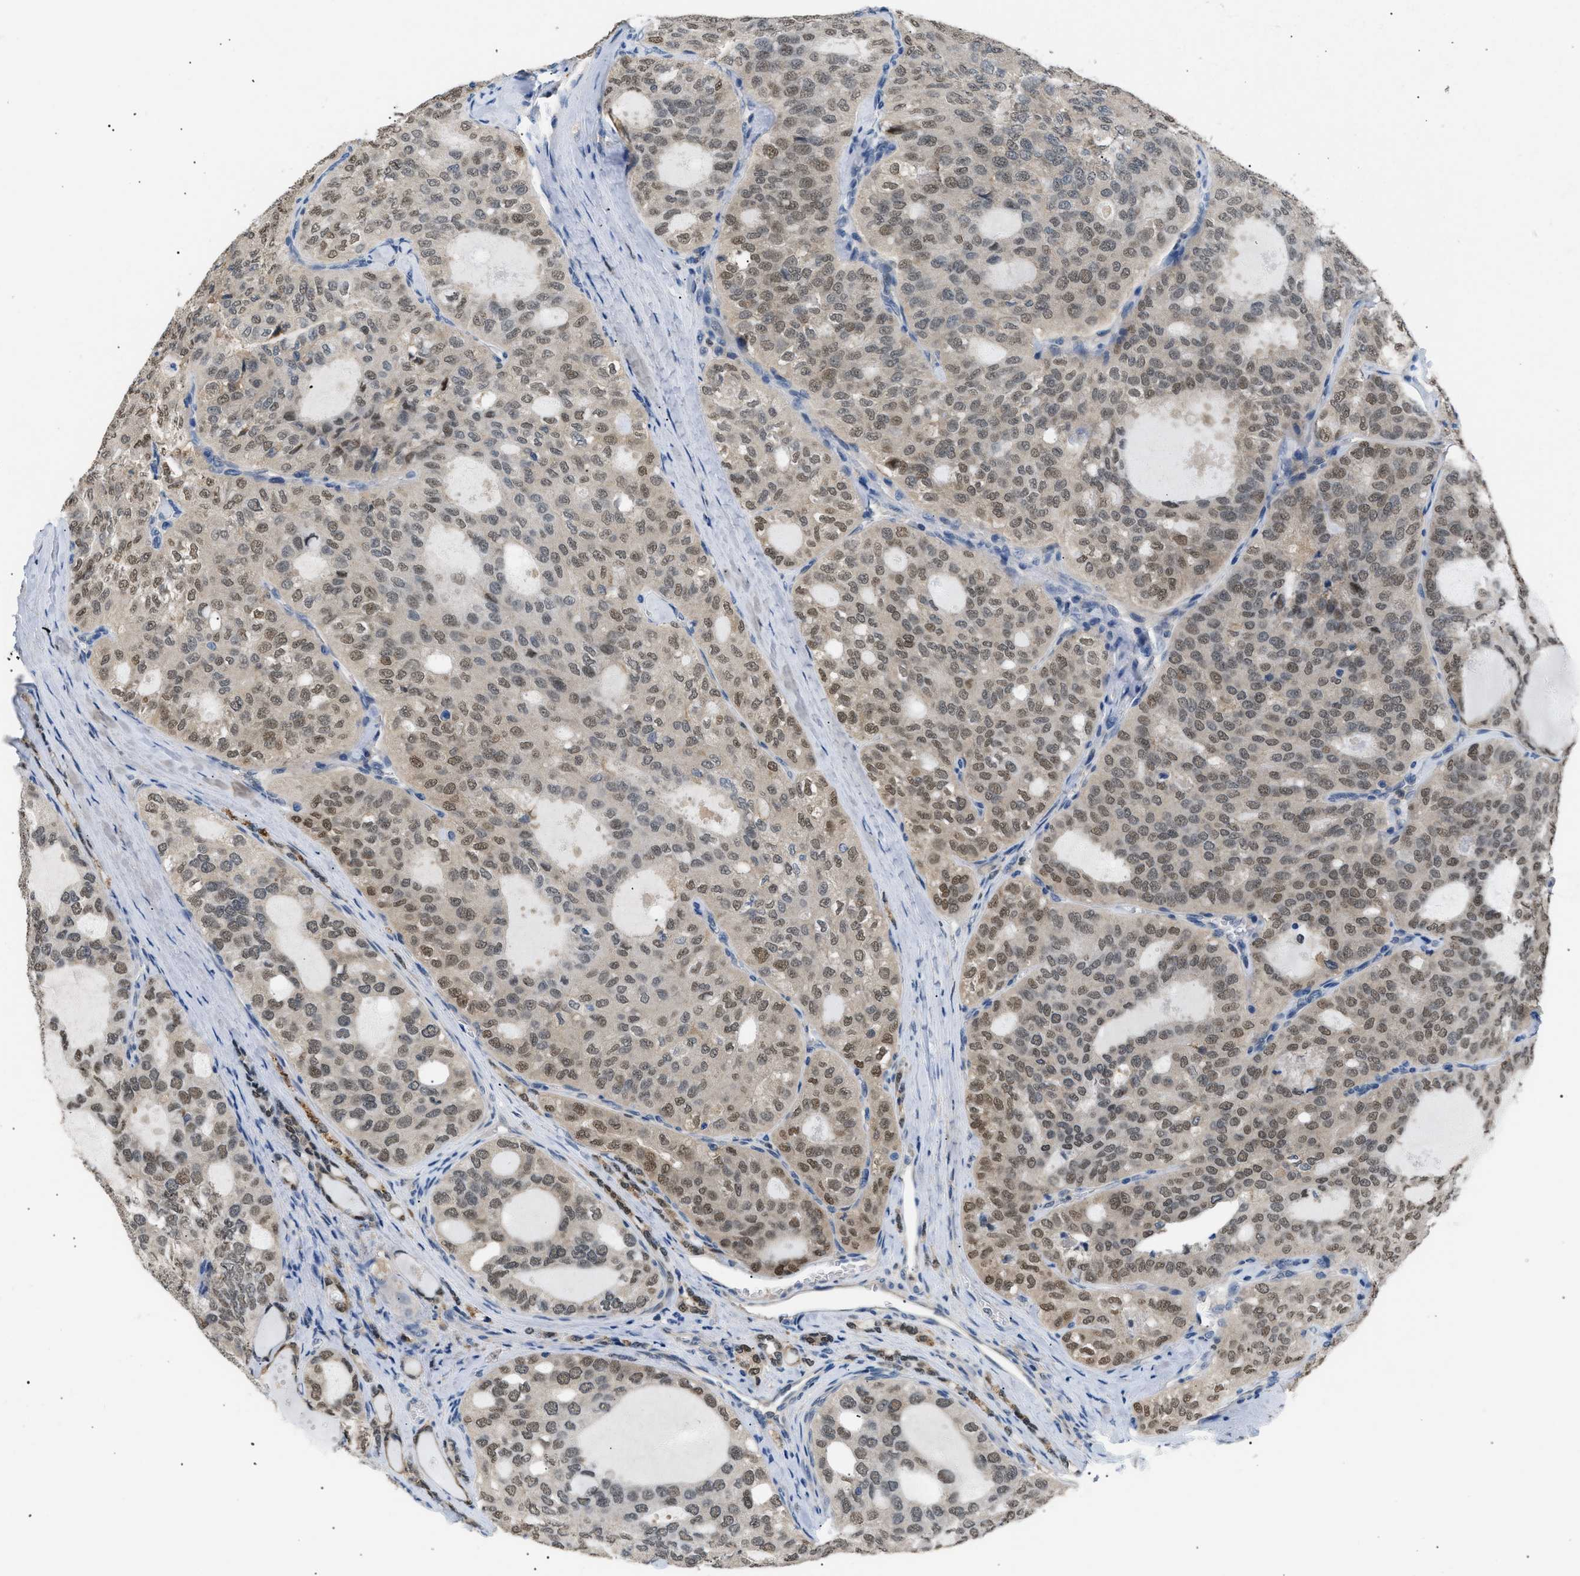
{"staining": {"intensity": "weak", "quantity": ">75%", "location": "nuclear"}, "tissue": "thyroid cancer", "cell_type": "Tumor cells", "image_type": "cancer", "snomed": [{"axis": "morphology", "description": "Follicular adenoma carcinoma, NOS"}, {"axis": "topography", "description": "Thyroid gland"}], "caption": "Follicular adenoma carcinoma (thyroid) stained with a brown dye displays weak nuclear positive positivity in about >75% of tumor cells.", "gene": "AKR1A1", "patient": {"sex": "male", "age": 75}}